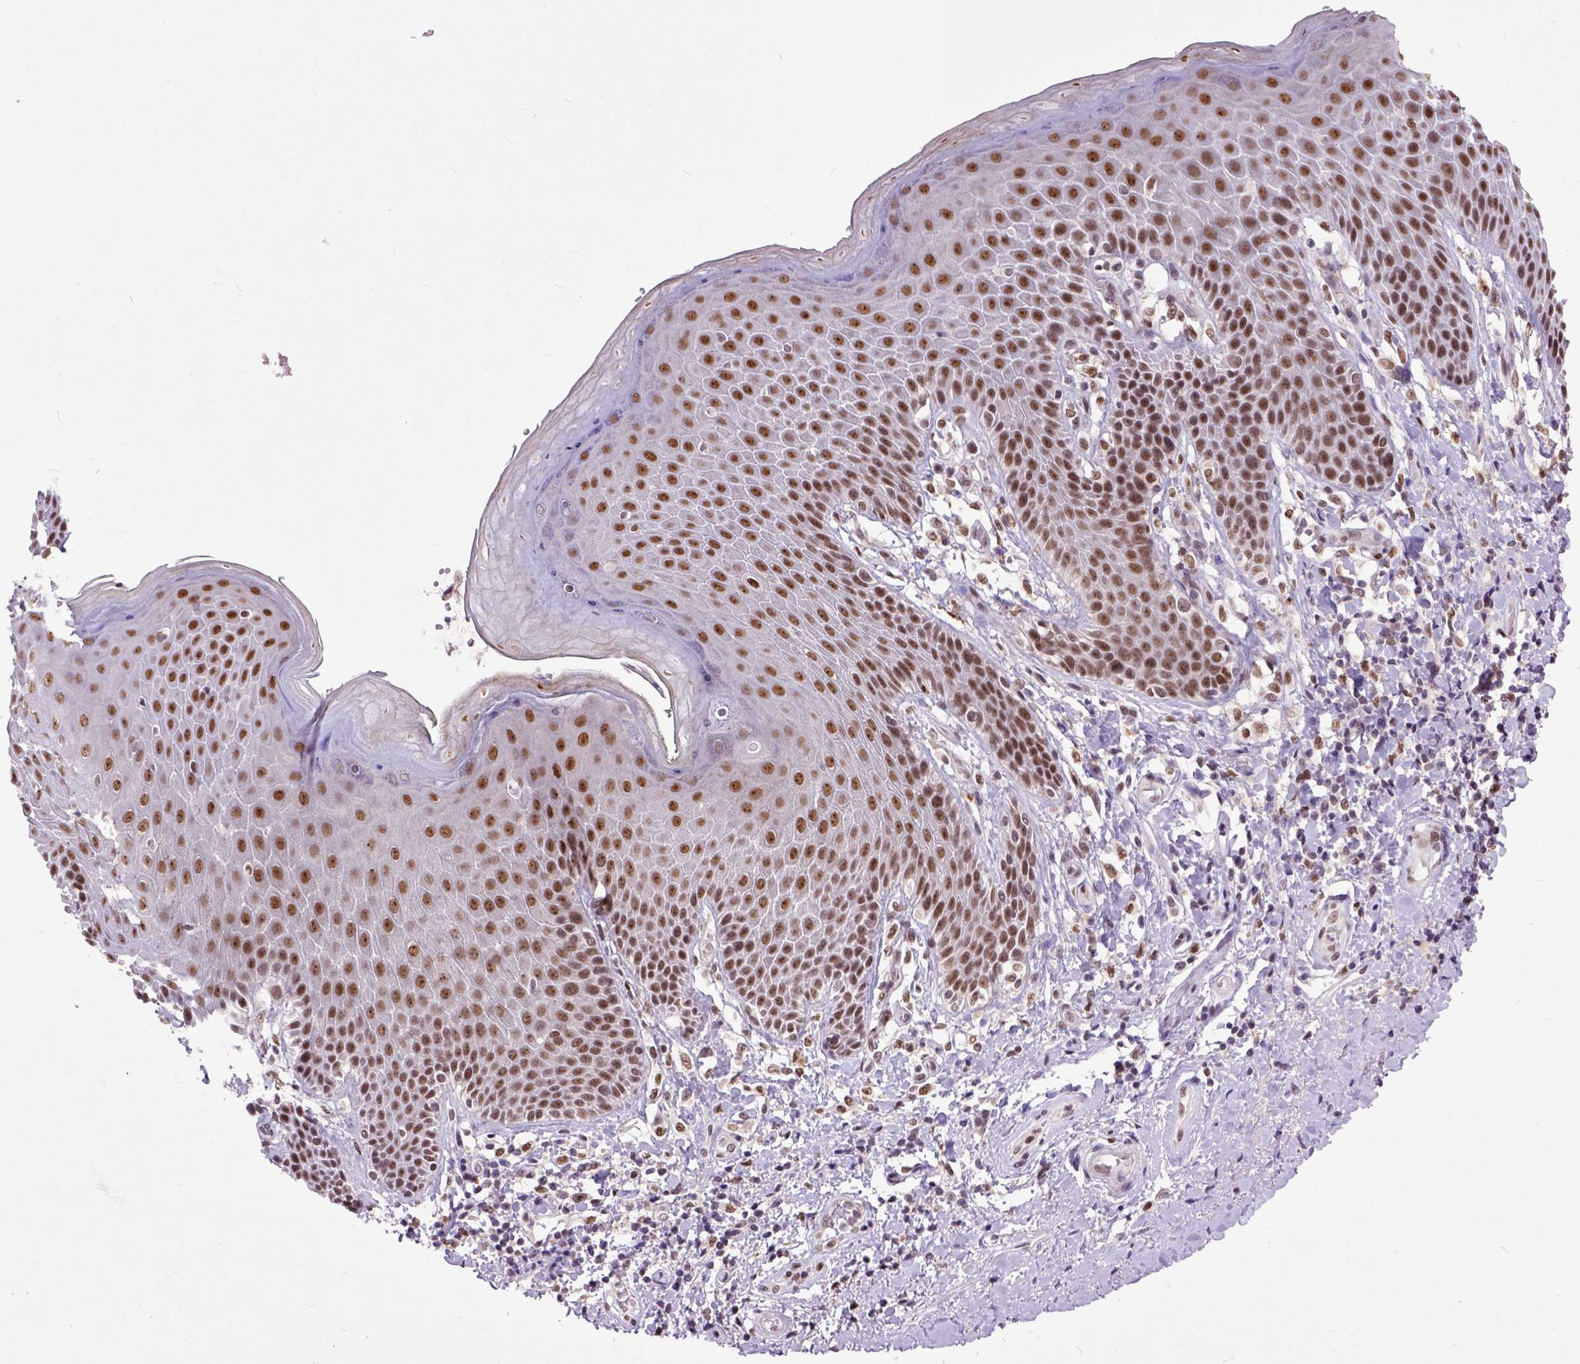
{"staining": {"intensity": "moderate", "quantity": ">75%", "location": "nuclear"}, "tissue": "skin", "cell_type": "Epidermal cells", "image_type": "normal", "snomed": [{"axis": "morphology", "description": "Normal tissue, NOS"}, {"axis": "topography", "description": "Anal"}, {"axis": "topography", "description": "Peripheral nerve tissue"}], "caption": "Skin stained with immunohistochemistry (IHC) reveals moderate nuclear positivity in about >75% of epidermal cells. Using DAB (3,3'-diaminobenzidine) (brown) and hematoxylin (blue) stains, captured at high magnification using brightfield microscopy.", "gene": "RCC2", "patient": {"sex": "male", "age": 51}}